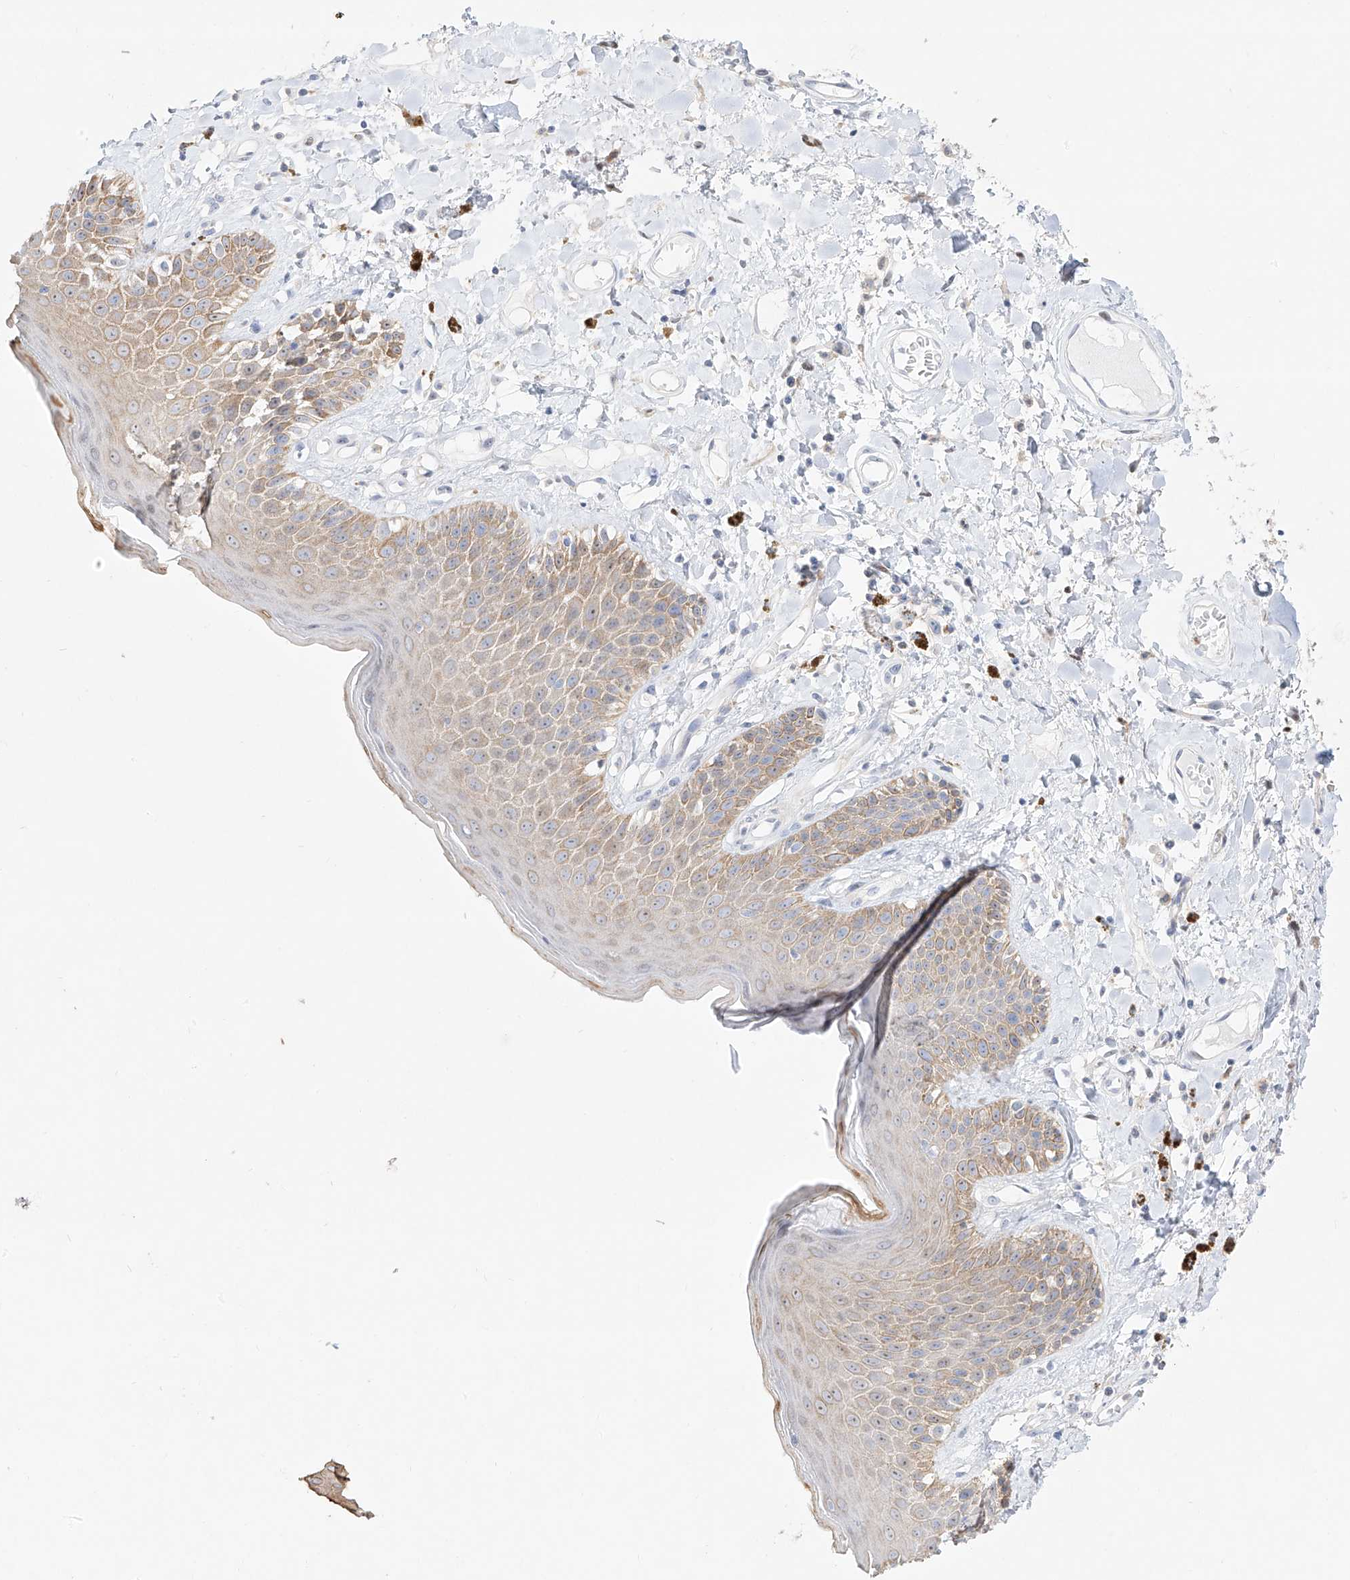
{"staining": {"intensity": "moderate", "quantity": "25%-75%", "location": "cytoplasmic/membranous"}, "tissue": "skin", "cell_type": "Epidermal cells", "image_type": "normal", "snomed": [{"axis": "morphology", "description": "Normal tissue, NOS"}, {"axis": "topography", "description": "Anal"}], "caption": "Epidermal cells demonstrate medium levels of moderate cytoplasmic/membranous expression in approximately 25%-75% of cells in unremarkable skin. The staining was performed using DAB (3,3'-diaminobenzidine), with brown indicating positive protein expression. Nuclei are stained blue with hematoxylin.", "gene": "SNU13", "patient": {"sex": "female", "age": 78}}